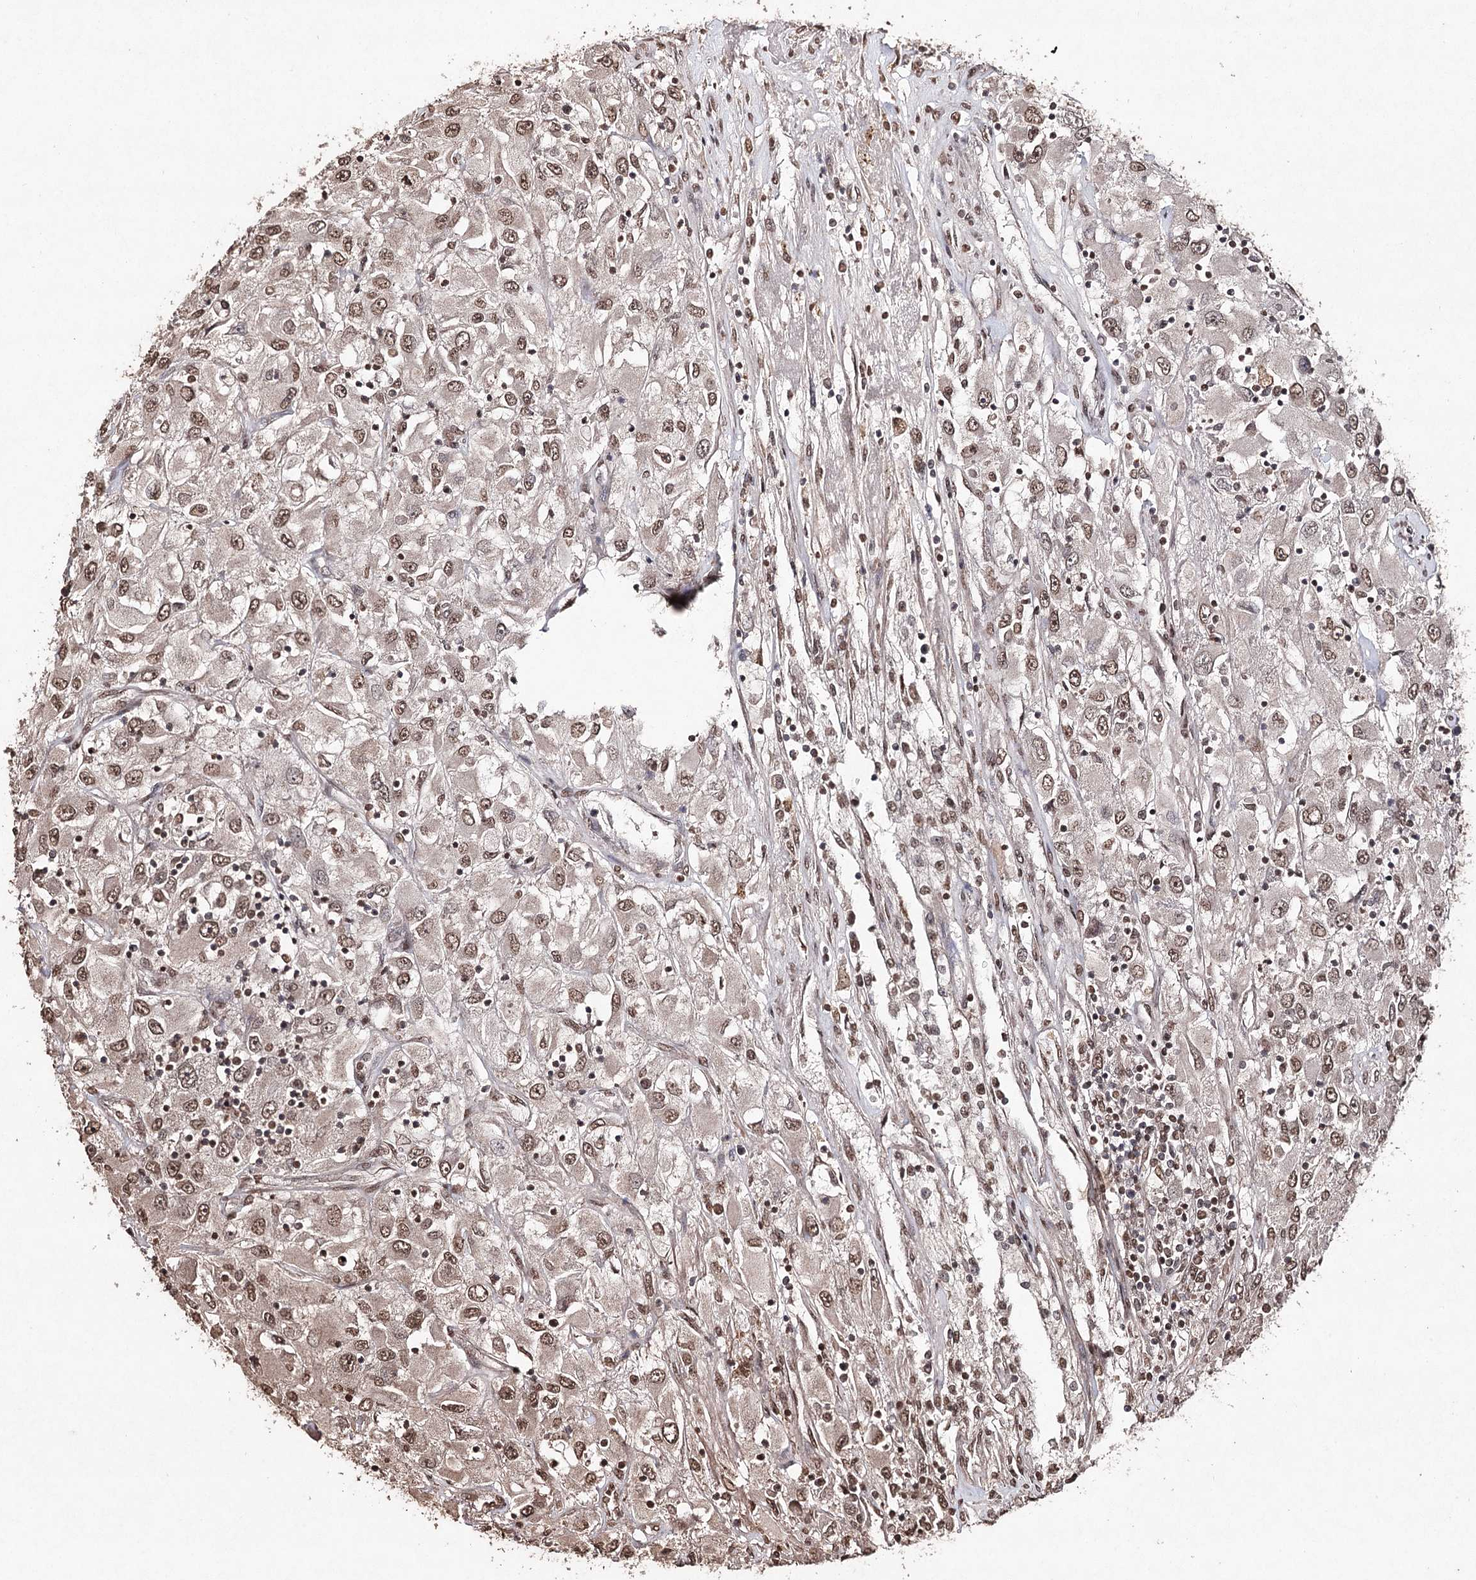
{"staining": {"intensity": "moderate", "quantity": ">75%", "location": "nuclear"}, "tissue": "renal cancer", "cell_type": "Tumor cells", "image_type": "cancer", "snomed": [{"axis": "morphology", "description": "Adenocarcinoma, NOS"}, {"axis": "topography", "description": "Kidney"}], "caption": "Protein expression by immunohistochemistry demonstrates moderate nuclear expression in about >75% of tumor cells in renal adenocarcinoma.", "gene": "ATG14", "patient": {"sex": "female", "age": 52}}